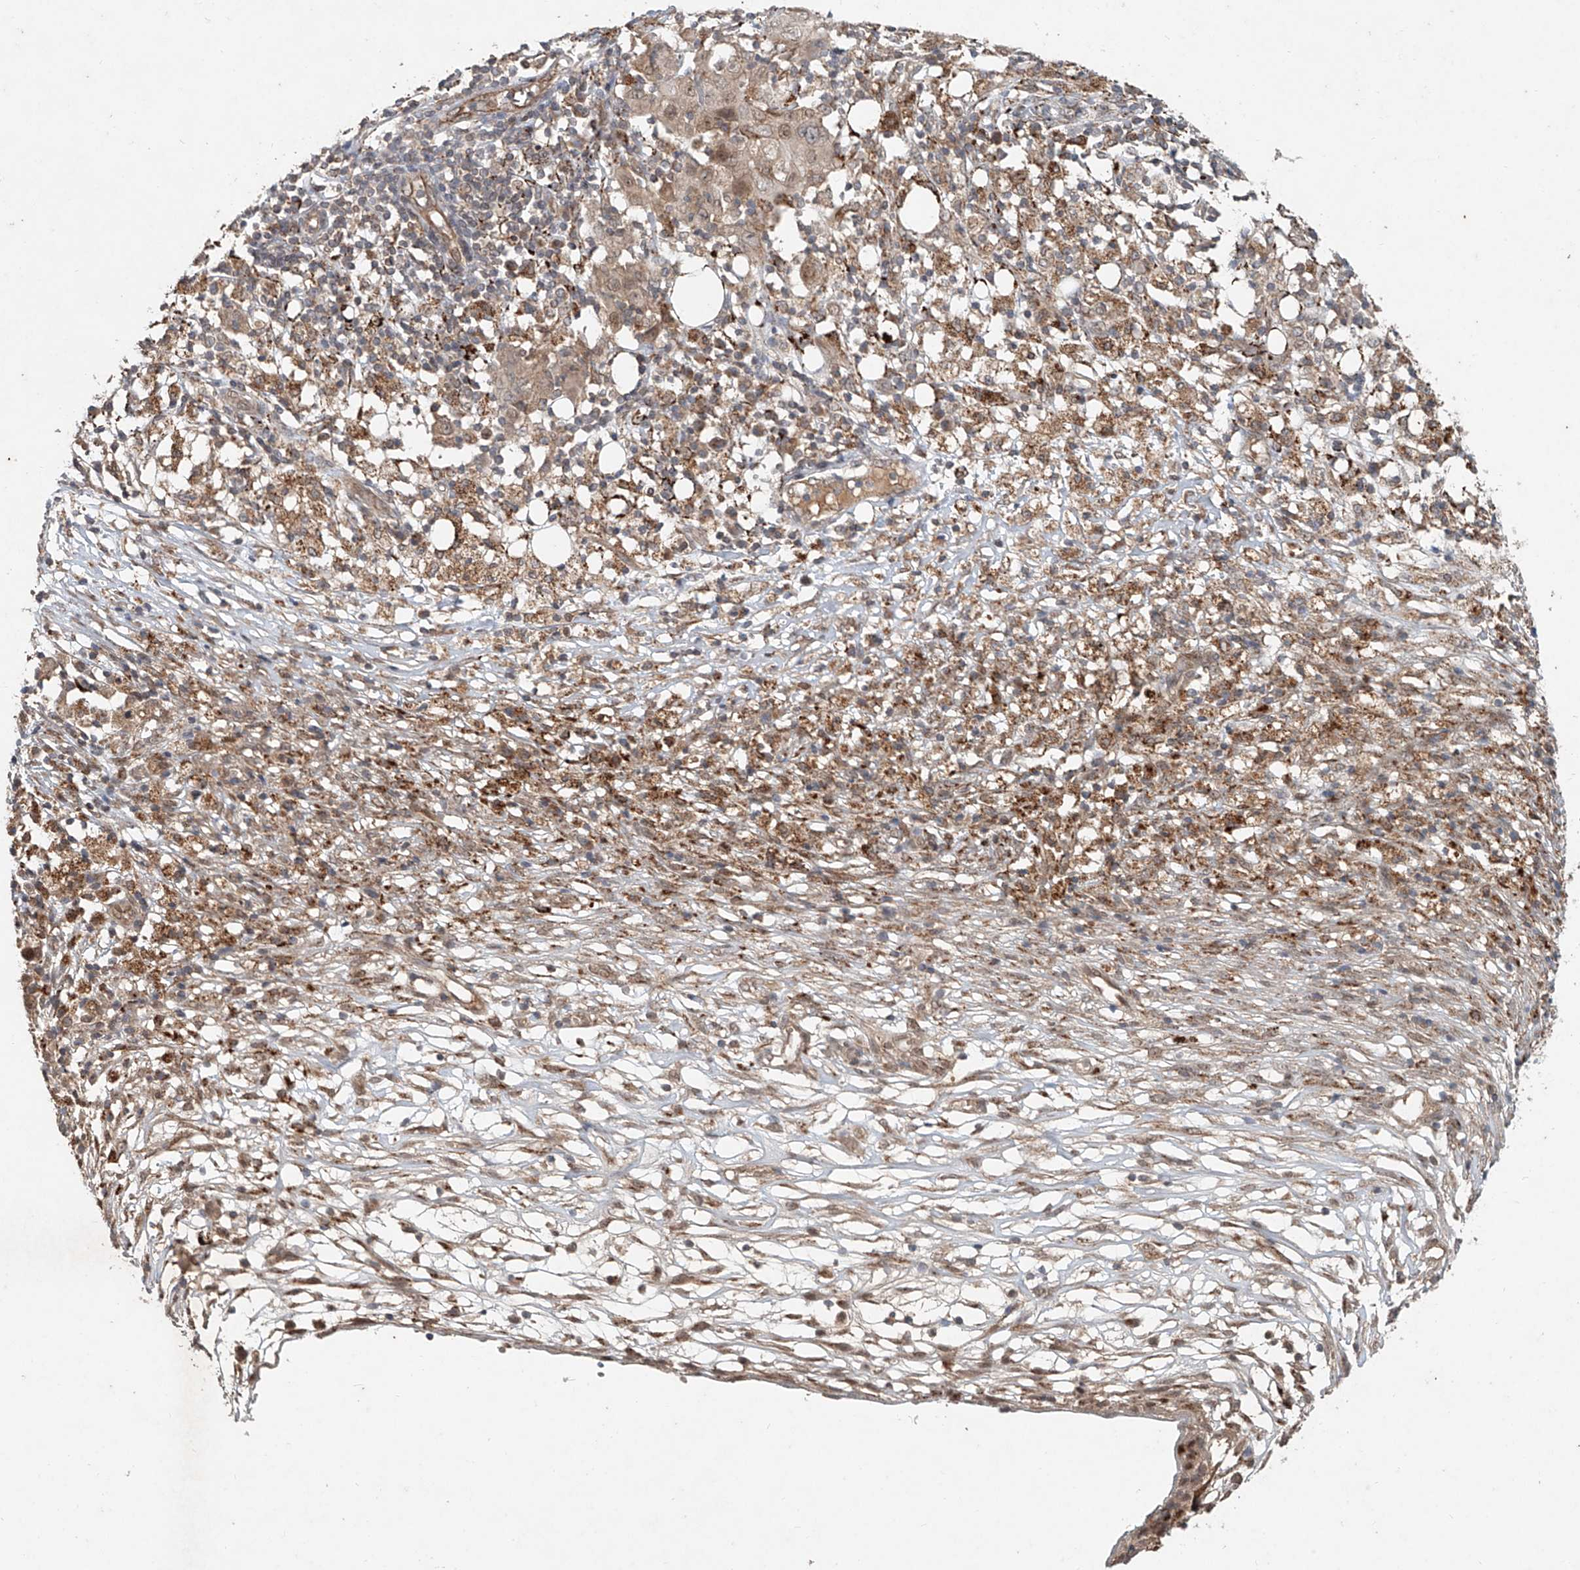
{"staining": {"intensity": "weak", "quantity": ">75%", "location": "cytoplasmic/membranous"}, "tissue": "ovarian cancer", "cell_type": "Tumor cells", "image_type": "cancer", "snomed": [{"axis": "morphology", "description": "Carcinoma, endometroid"}, {"axis": "topography", "description": "Ovary"}], "caption": "IHC (DAB (3,3'-diaminobenzidine)) staining of human ovarian cancer (endometroid carcinoma) reveals weak cytoplasmic/membranous protein staining in approximately >75% of tumor cells.", "gene": "IER5", "patient": {"sex": "female", "age": 42}}